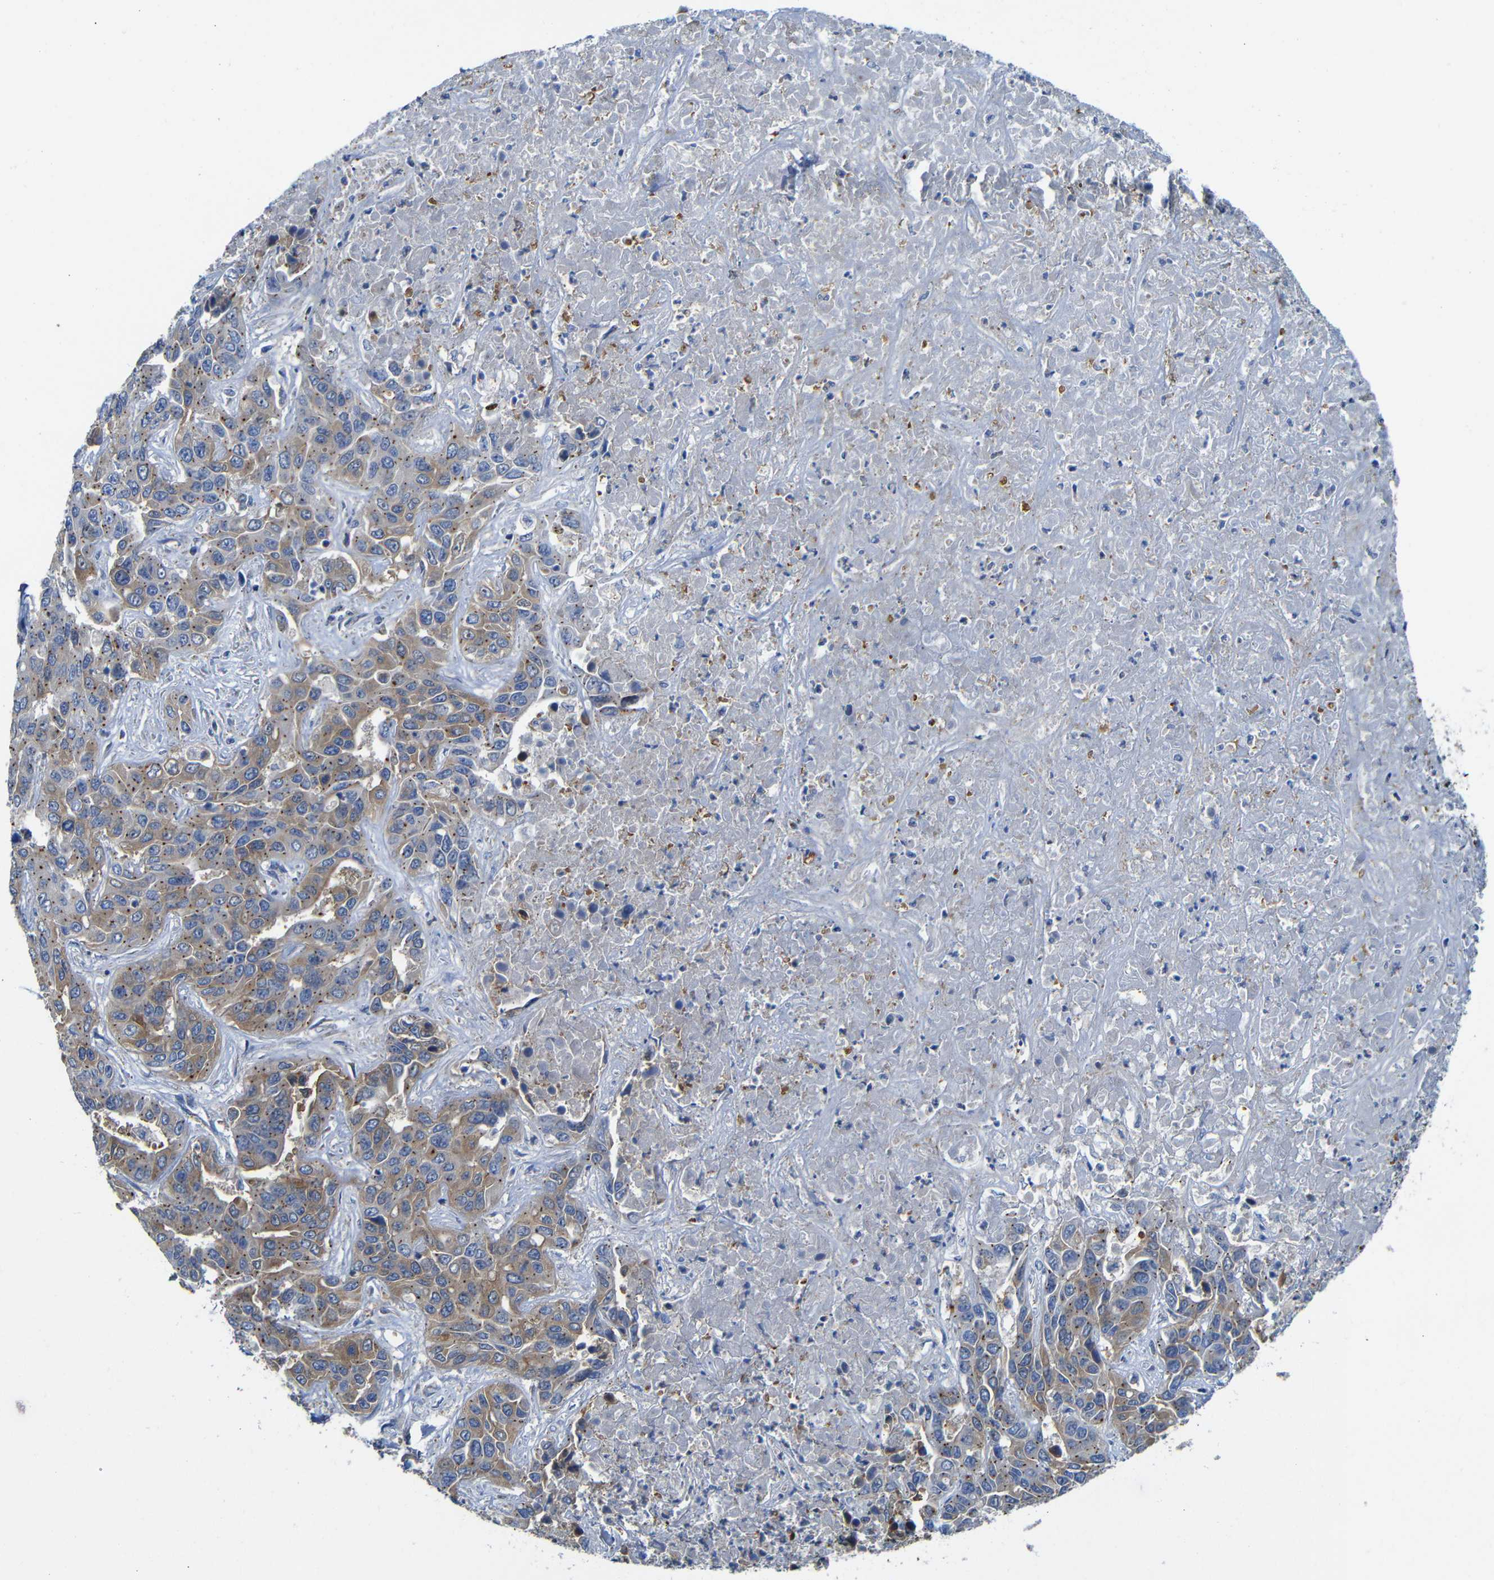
{"staining": {"intensity": "moderate", "quantity": ">75%", "location": "cytoplasmic/membranous"}, "tissue": "liver cancer", "cell_type": "Tumor cells", "image_type": "cancer", "snomed": [{"axis": "morphology", "description": "Cholangiocarcinoma"}, {"axis": "topography", "description": "Liver"}], "caption": "This histopathology image displays IHC staining of human cholangiocarcinoma (liver), with medium moderate cytoplasmic/membranous staining in approximately >75% of tumor cells.", "gene": "DDRGK1", "patient": {"sex": "female", "age": 52}}